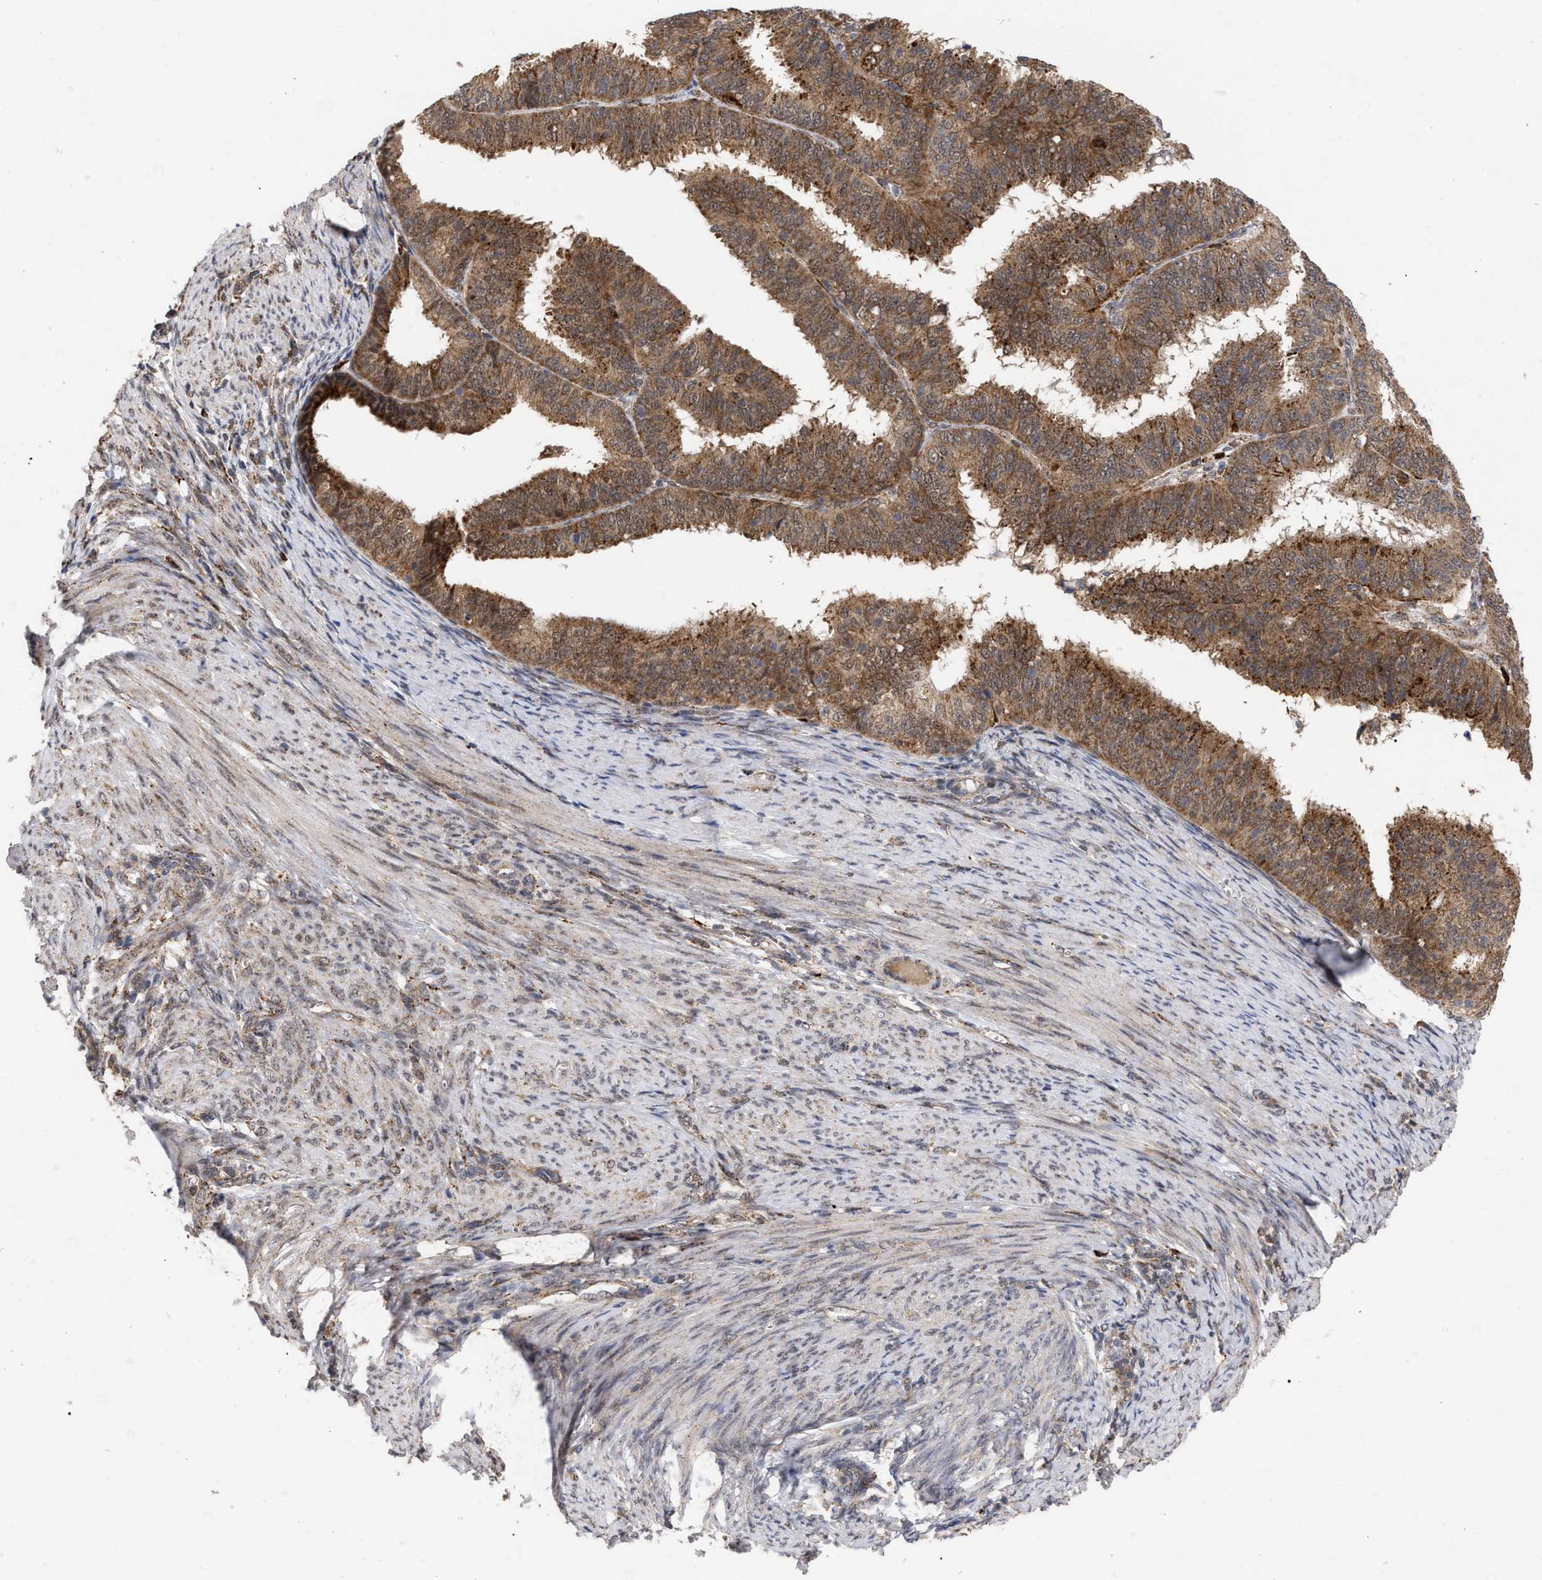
{"staining": {"intensity": "strong", "quantity": ">75%", "location": "cytoplasmic/membranous"}, "tissue": "endometrial cancer", "cell_type": "Tumor cells", "image_type": "cancer", "snomed": [{"axis": "morphology", "description": "Adenocarcinoma, NOS"}, {"axis": "topography", "description": "Endometrium"}], "caption": "High-power microscopy captured an immunohistochemistry micrograph of endometrial cancer, revealing strong cytoplasmic/membranous positivity in approximately >75% of tumor cells.", "gene": "UPF1", "patient": {"sex": "female", "age": 70}}